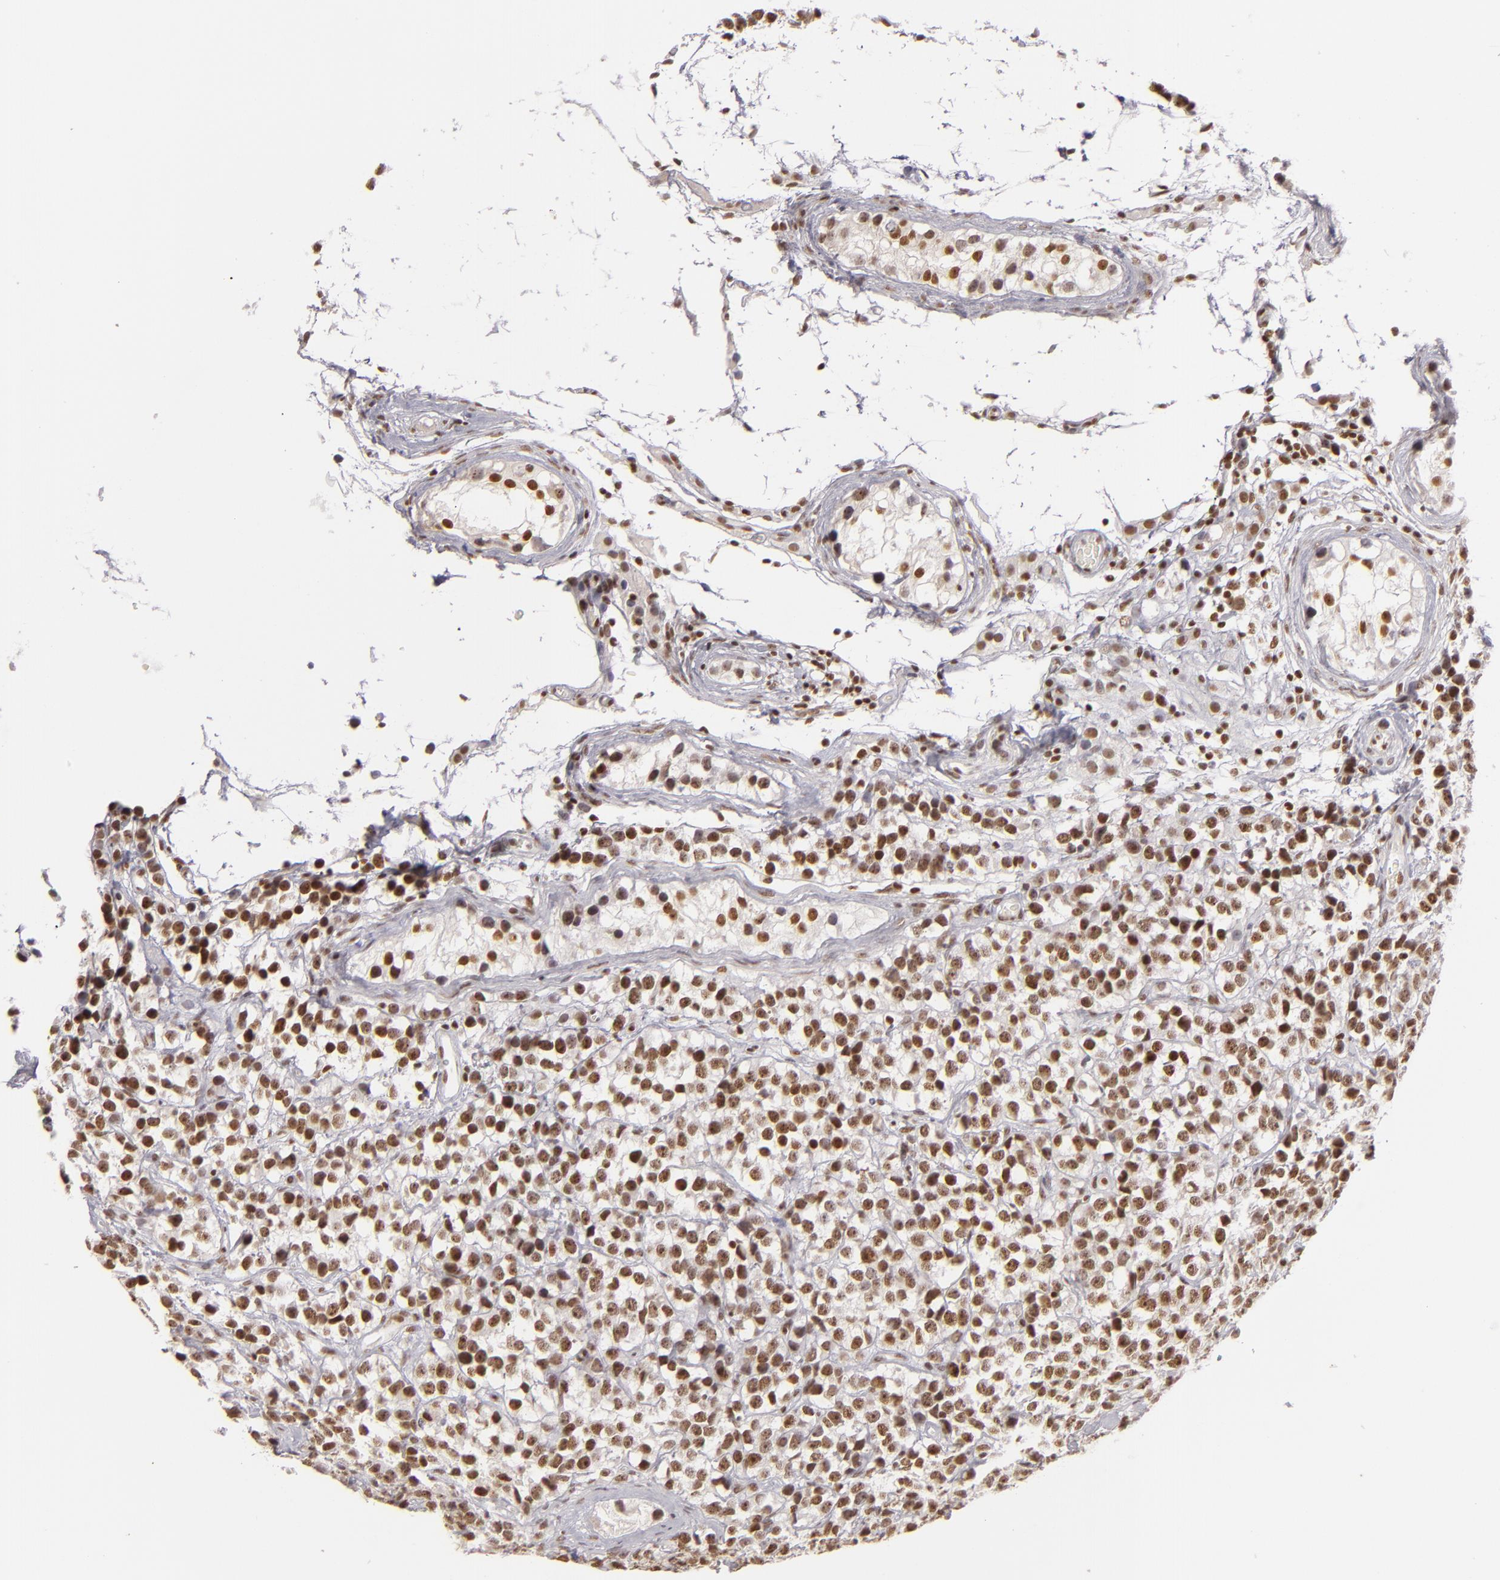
{"staining": {"intensity": "strong", "quantity": ">75%", "location": "nuclear"}, "tissue": "testis cancer", "cell_type": "Tumor cells", "image_type": "cancer", "snomed": [{"axis": "morphology", "description": "Seminoma, NOS"}, {"axis": "topography", "description": "Testis"}], "caption": "A brown stain labels strong nuclear positivity of a protein in human testis cancer (seminoma) tumor cells.", "gene": "DAXX", "patient": {"sex": "male", "age": 25}}